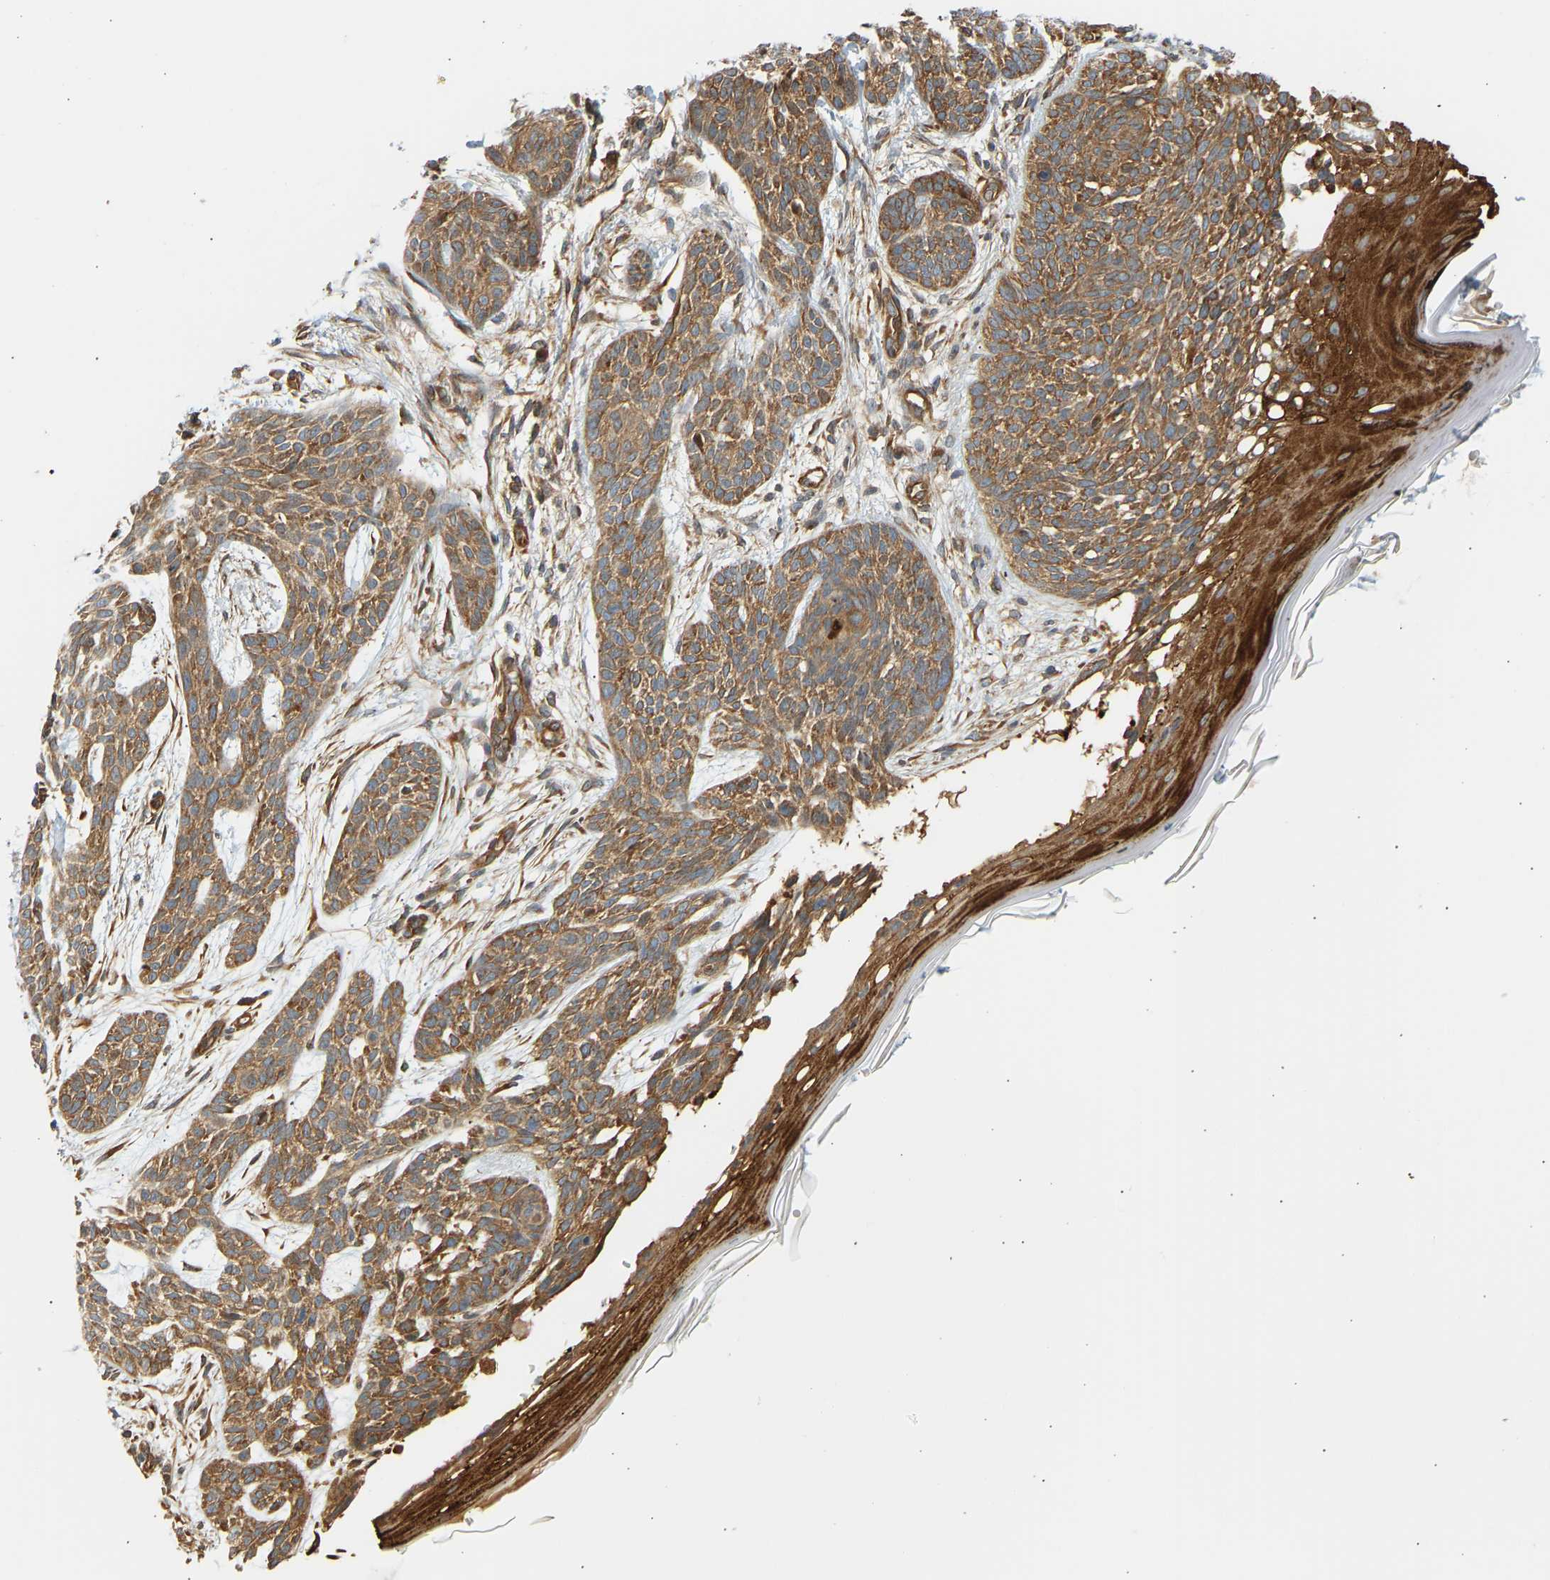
{"staining": {"intensity": "moderate", "quantity": ">75%", "location": "cytoplasmic/membranous"}, "tissue": "skin cancer", "cell_type": "Tumor cells", "image_type": "cancer", "snomed": [{"axis": "morphology", "description": "Basal cell carcinoma"}, {"axis": "topography", "description": "Skin"}], "caption": "This is an image of immunohistochemistry (IHC) staining of basal cell carcinoma (skin), which shows moderate staining in the cytoplasmic/membranous of tumor cells.", "gene": "CEP57", "patient": {"sex": "female", "age": 59}}